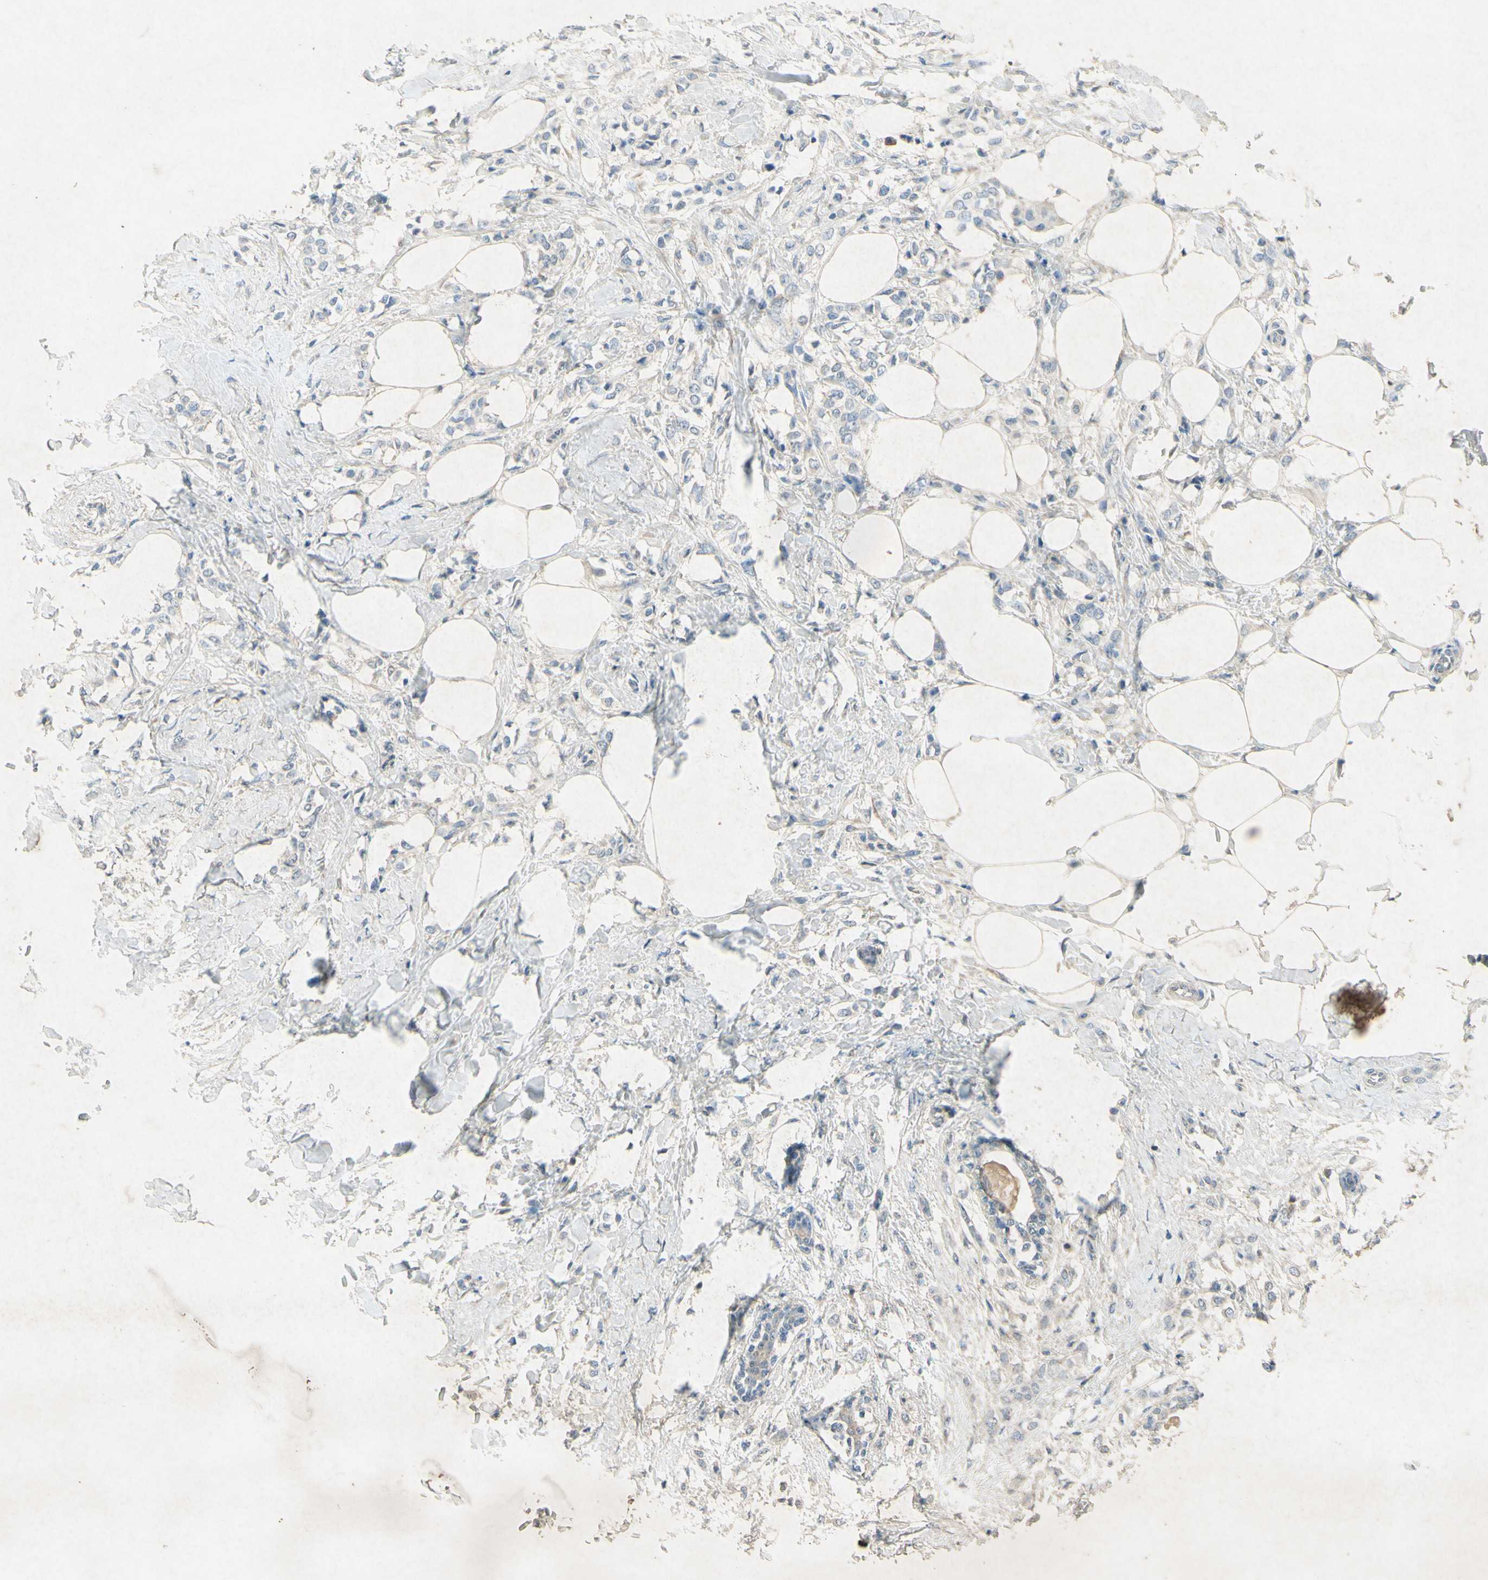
{"staining": {"intensity": "negative", "quantity": "none", "location": "none"}, "tissue": "breast cancer", "cell_type": "Tumor cells", "image_type": "cancer", "snomed": [{"axis": "morphology", "description": "Lobular carcinoma, in situ"}, {"axis": "morphology", "description": "Lobular carcinoma"}, {"axis": "topography", "description": "Breast"}], "caption": "This is an immunohistochemistry (IHC) photomicrograph of human breast cancer (lobular carcinoma in situ). There is no staining in tumor cells.", "gene": "SNAP91", "patient": {"sex": "female", "age": 41}}